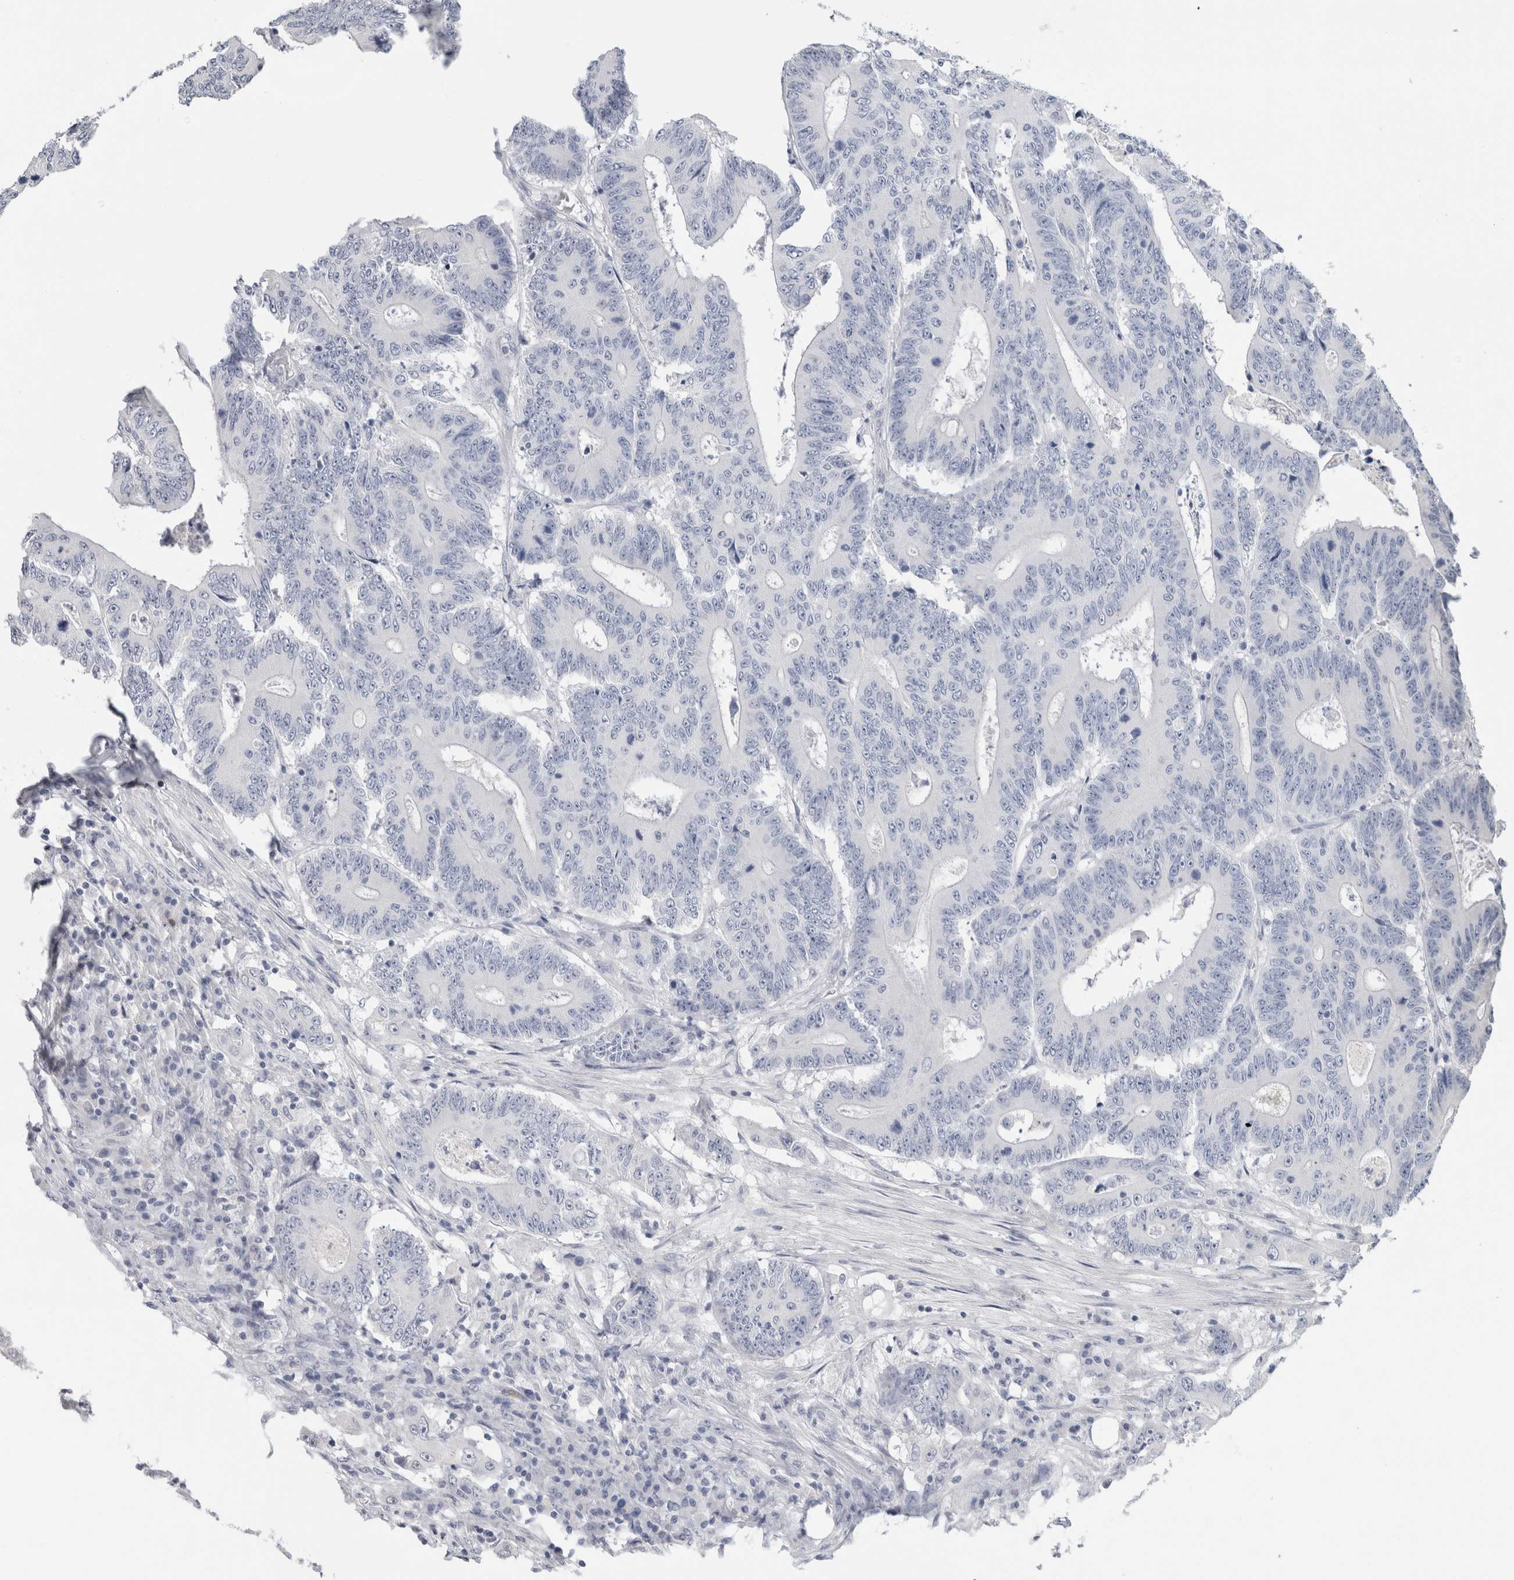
{"staining": {"intensity": "negative", "quantity": "none", "location": "none"}, "tissue": "colorectal cancer", "cell_type": "Tumor cells", "image_type": "cancer", "snomed": [{"axis": "morphology", "description": "Adenocarcinoma, NOS"}, {"axis": "topography", "description": "Colon"}], "caption": "Micrograph shows no significant protein expression in tumor cells of colorectal adenocarcinoma. (DAB immunohistochemistry visualized using brightfield microscopy, high magnification).", "gene": "BCAN", "patient": {"sex": "male", "age": 83}}